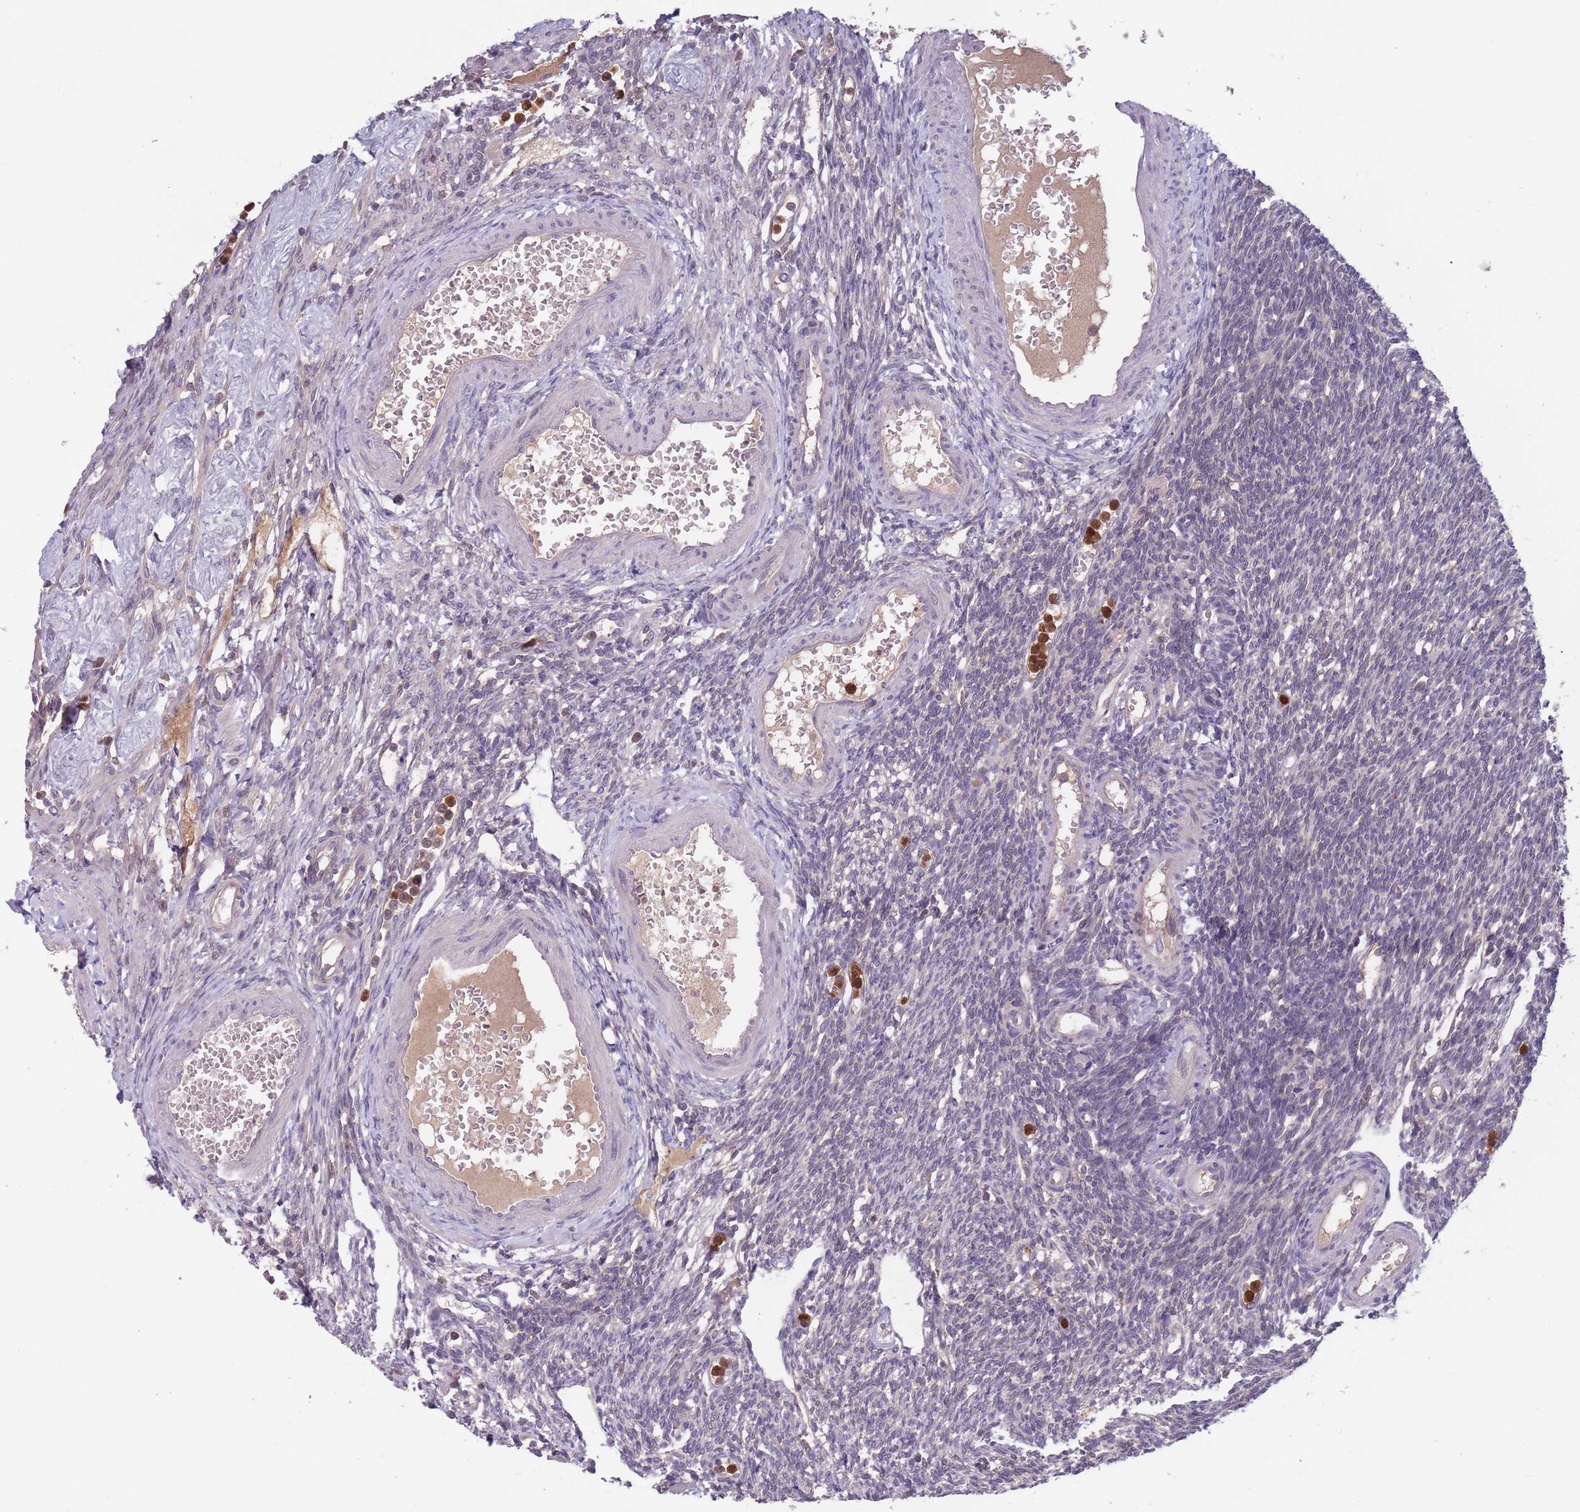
{"staining": {"intensity": "negative", "quantity": "none", "location": "none"}, "tissue": "ovary", "cell_type": "Ovarian stroma cells", "image_type": "normal", "snomed": [{"axis": "morphology", "description": "Normal tissue, NOS"}, {"axis": "morphology", "description": "Cyst, NOS"}, {"axis": "topography", "description": "Ovary"}], "caption": "Immunohistochemistry of normal human ovary reveals no expression in ovarian stroma cells.", "gene": "TYW1B", "patient": {"sex": "female", "age": 33}}